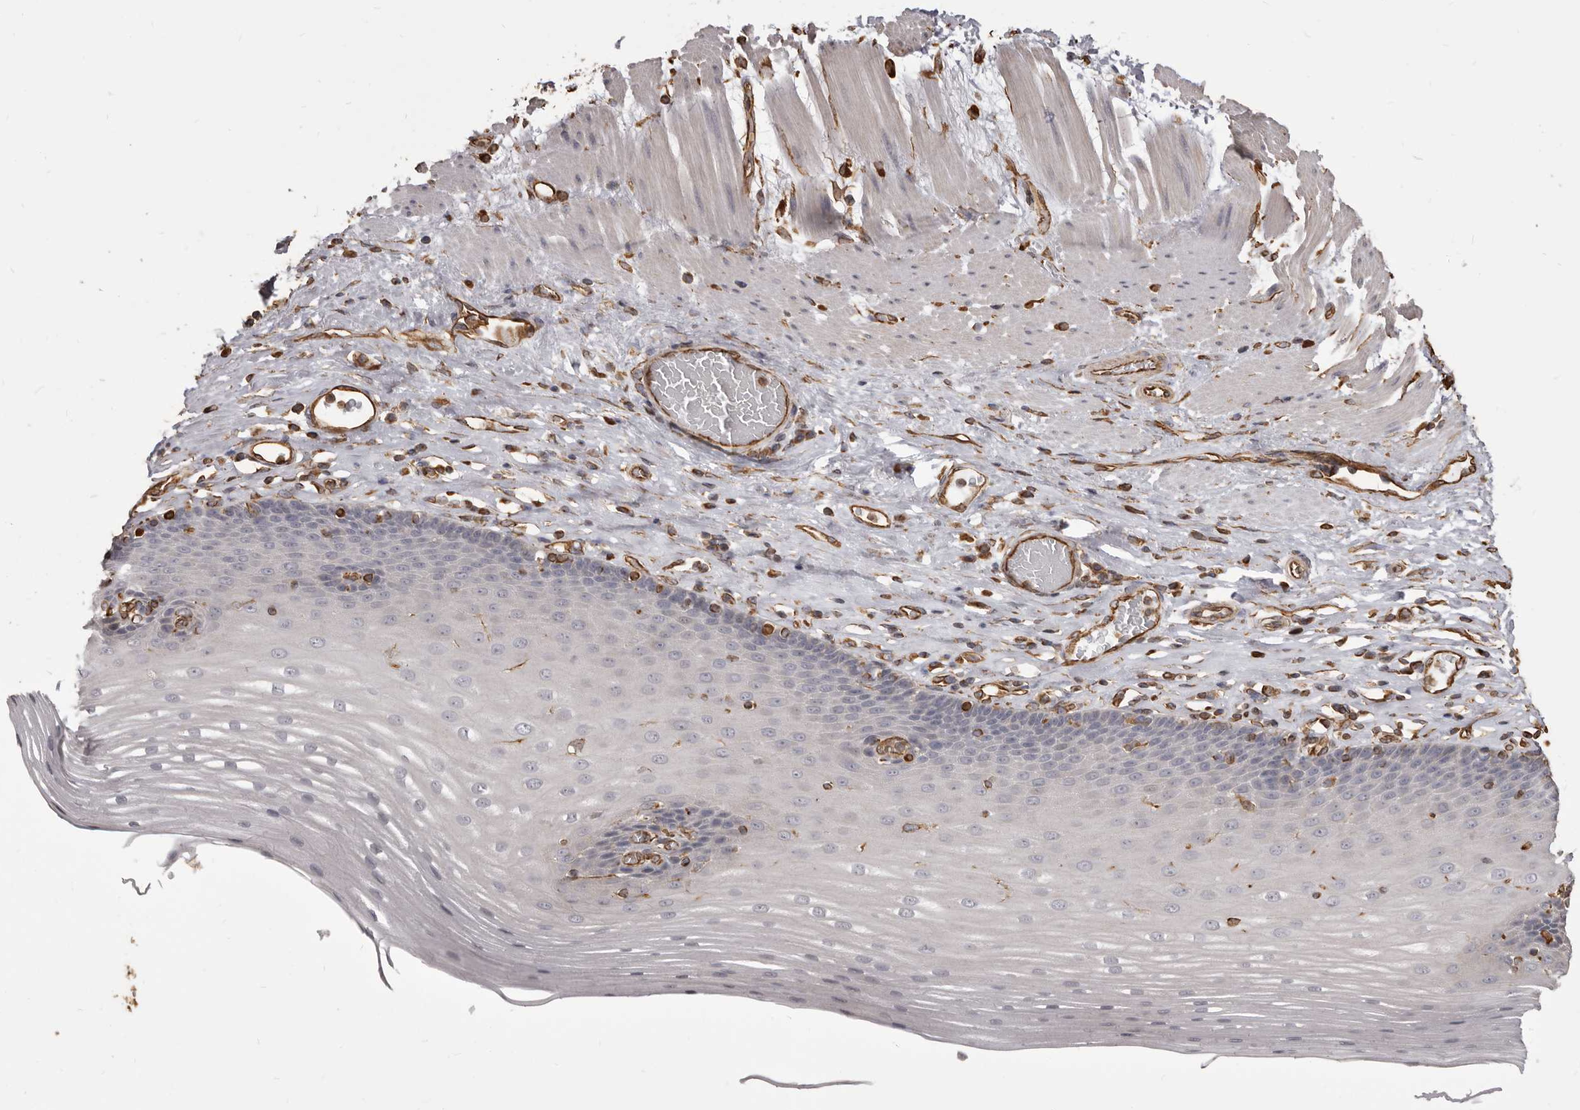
{"staining": {"intensity": "negative", "quantity": "none", "location": "none"}, "tissue": "esophagus", "cell_type": "Squamous epithelial cells", "image_type": "normal", "snomed": [{"axis": "morphology", "description": "Normal tissue, NOS"}, {"axis": "topography", "description": "Esophagus"}], "caption": "Immunohistochemistry micrograph of normal human esophagus stained for a protein (brown), which exhibits no positivity in squamous epithelial cells.", "gene": "MTURN", "patient": {"sex": "male", "age": 62}}